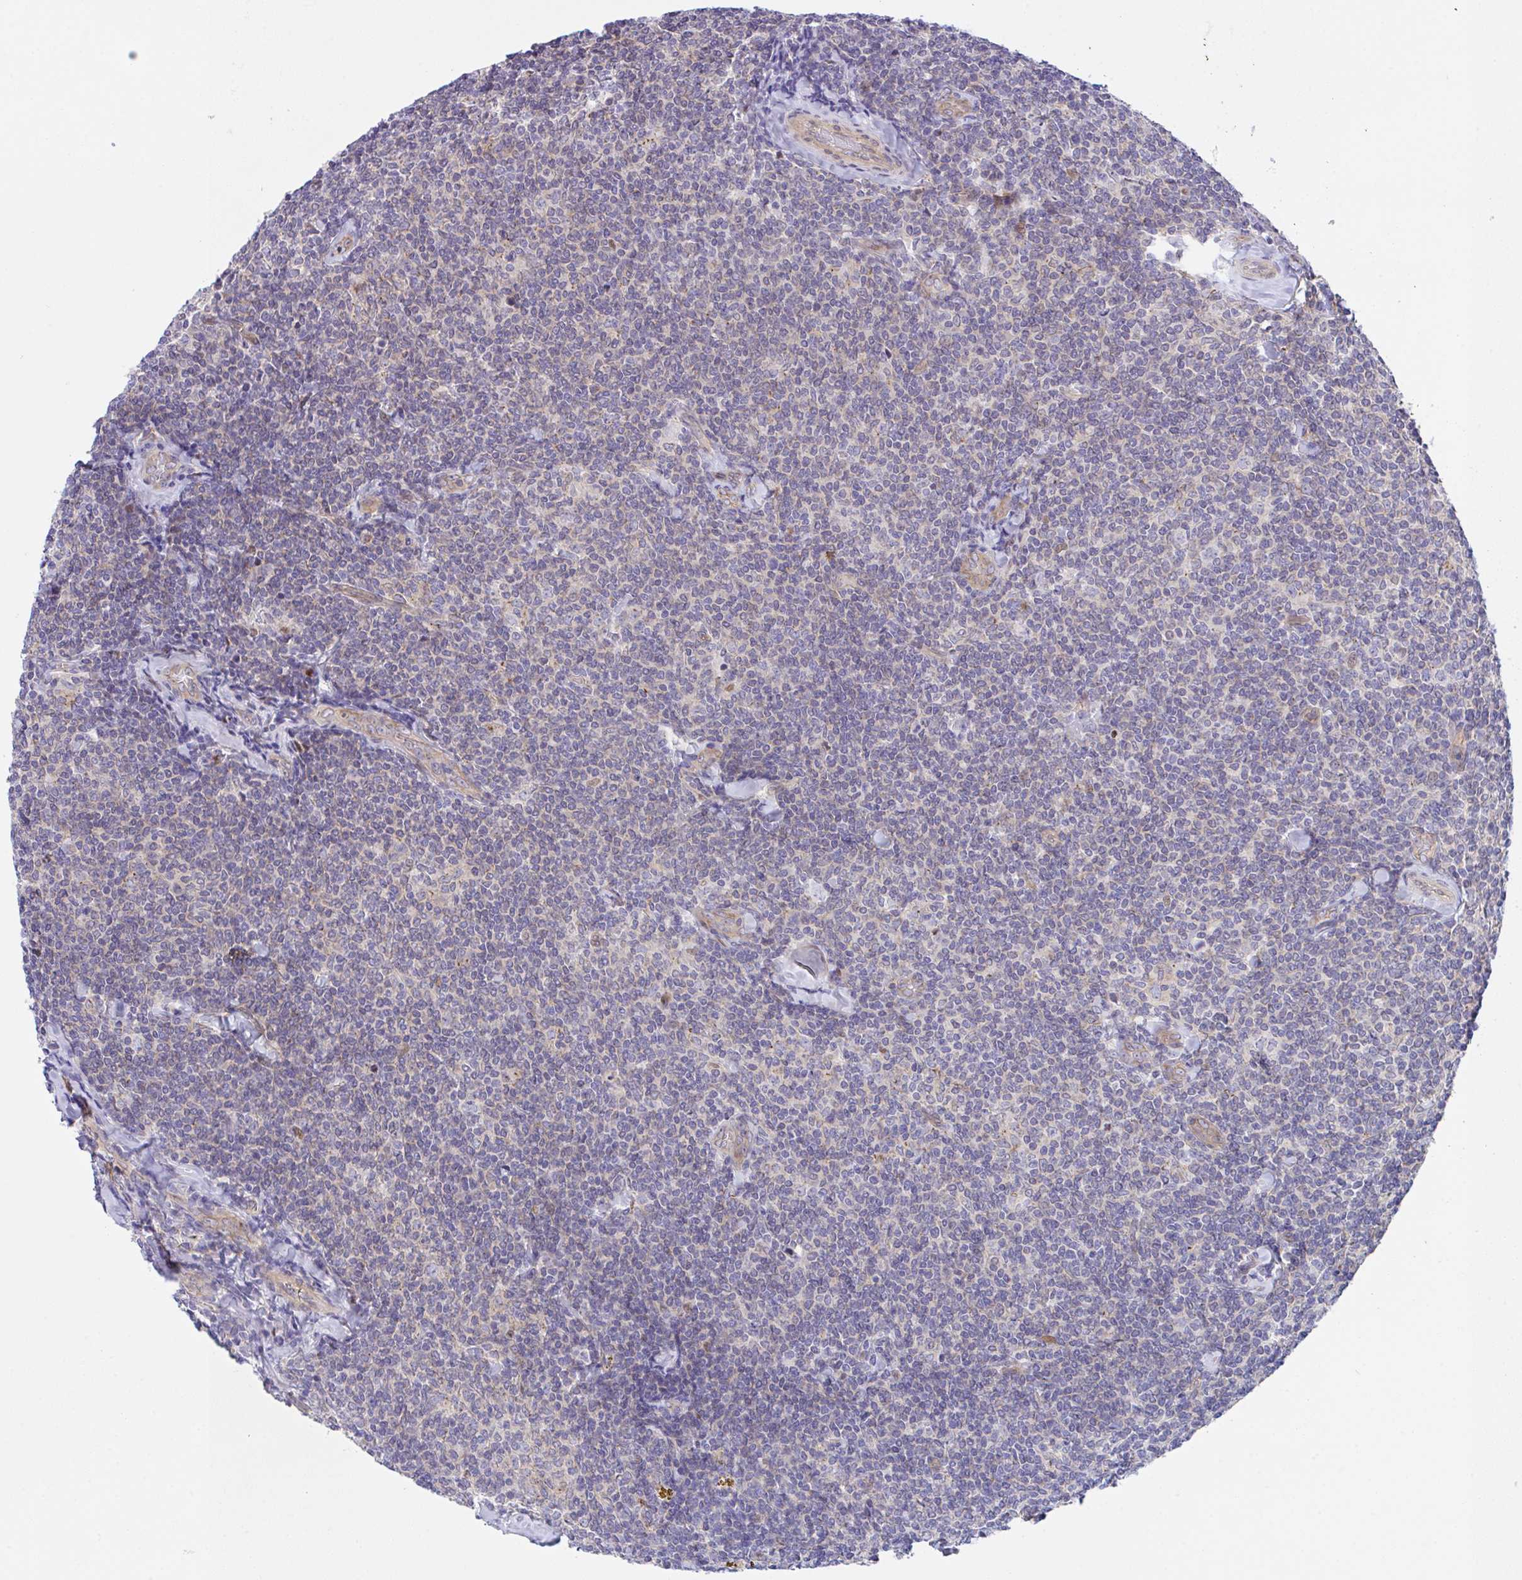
{"staining": {"intensity": "negative", "quantity": "none", "location": "none"}, "tissue": "lymphoma", "cell_type": "Tumor cells", "image_type": "cancer", "snomed": [{"axis": "morphology", "description": "Malignant lymphoma, non-Hodgkin's type, Low grade"}, {"axis": "topography", "description": "Lymph node"}], "caption": "Tumor cells show no significant protein staining in malignant lymphoma, non-Hodgkin's type (low-grade).", "gene": "ZBED3", "patient": {"sex": "female", "age": 56}}